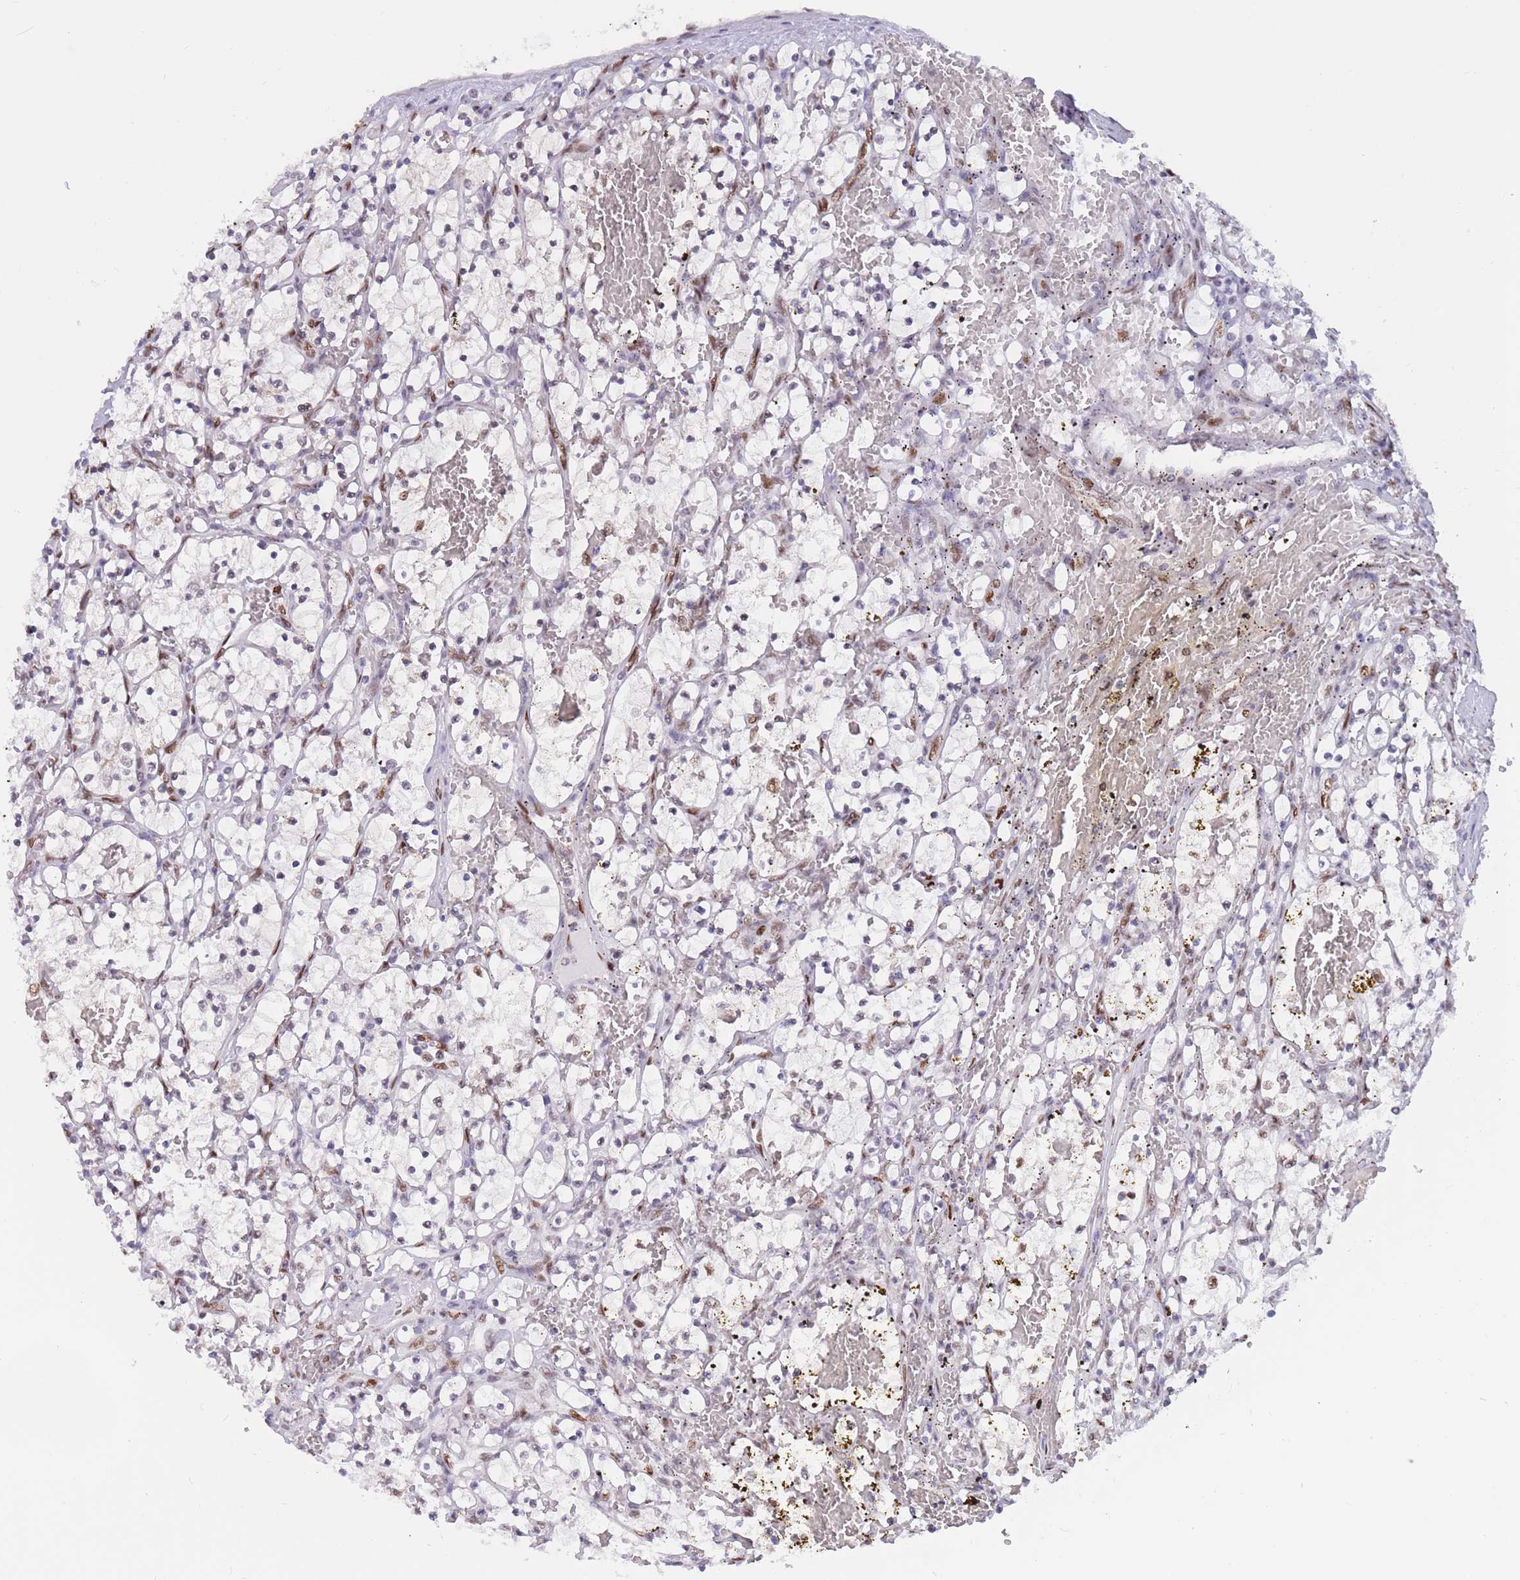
{"staining": {"intensity": "negative", "quantity": "none", "location": "none"}, "tissue": "renal cancer", "cell_type": "Tumor cells", "image_type": "cancer", "snomed": [{"axis": "morphology", "description": "Adenocarcinoma, NOS"}, {"axis": "topography", "description": "Kidney"}], "caption": "There is no significant staining in tumor cells of adenocarcinoma (renal).", "gene": "NASP", "patient": {"sex": "female", "age": 69}}